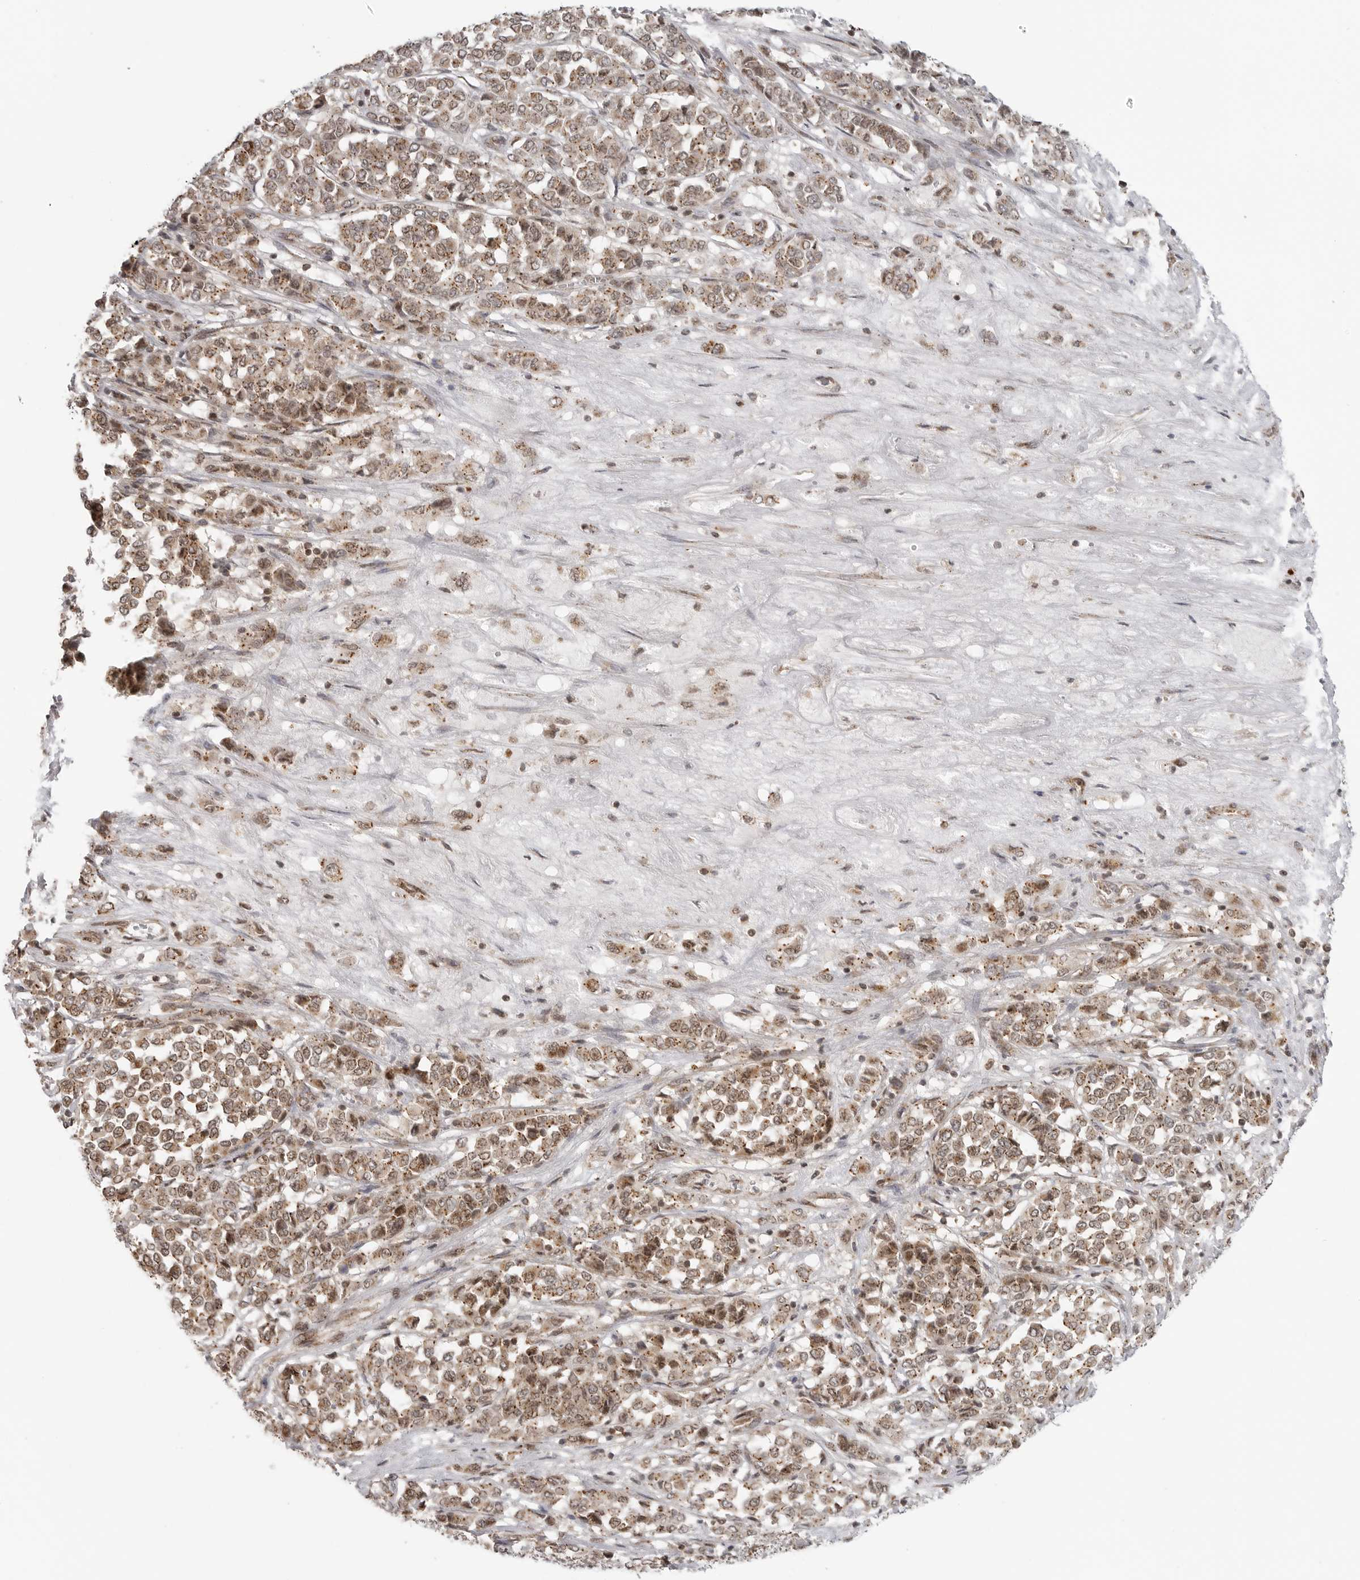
{"staining": {"intensity": "weak", "quantity": ">75%", "location": "cytoplasmic/membranous,nuclear"}, "tissue": "melanoma", "cell_type": "Tumor cells", "image_type": "cancer", "snomed": [{"axis": "morphology", "description": "Malignant melanoma, Metastatic site"}, {"axis": "topography", "description": "Pancreas"}], "caption": "Brown immunohistochemical staining in malignant melanoma (metastatic site) exhibits weak cytoplasmic/membranous and nuclear staining in approximately >75% of tumor cells. The staining was performed using DAB (3,3'-diaminobenzidine) to visualize the protein expression in brown, while the nuclei were stained in blue with hematoxylin (Magnification: 20x).", "gene": "COPA", "patient": {"sex": "female", "age": 30}}